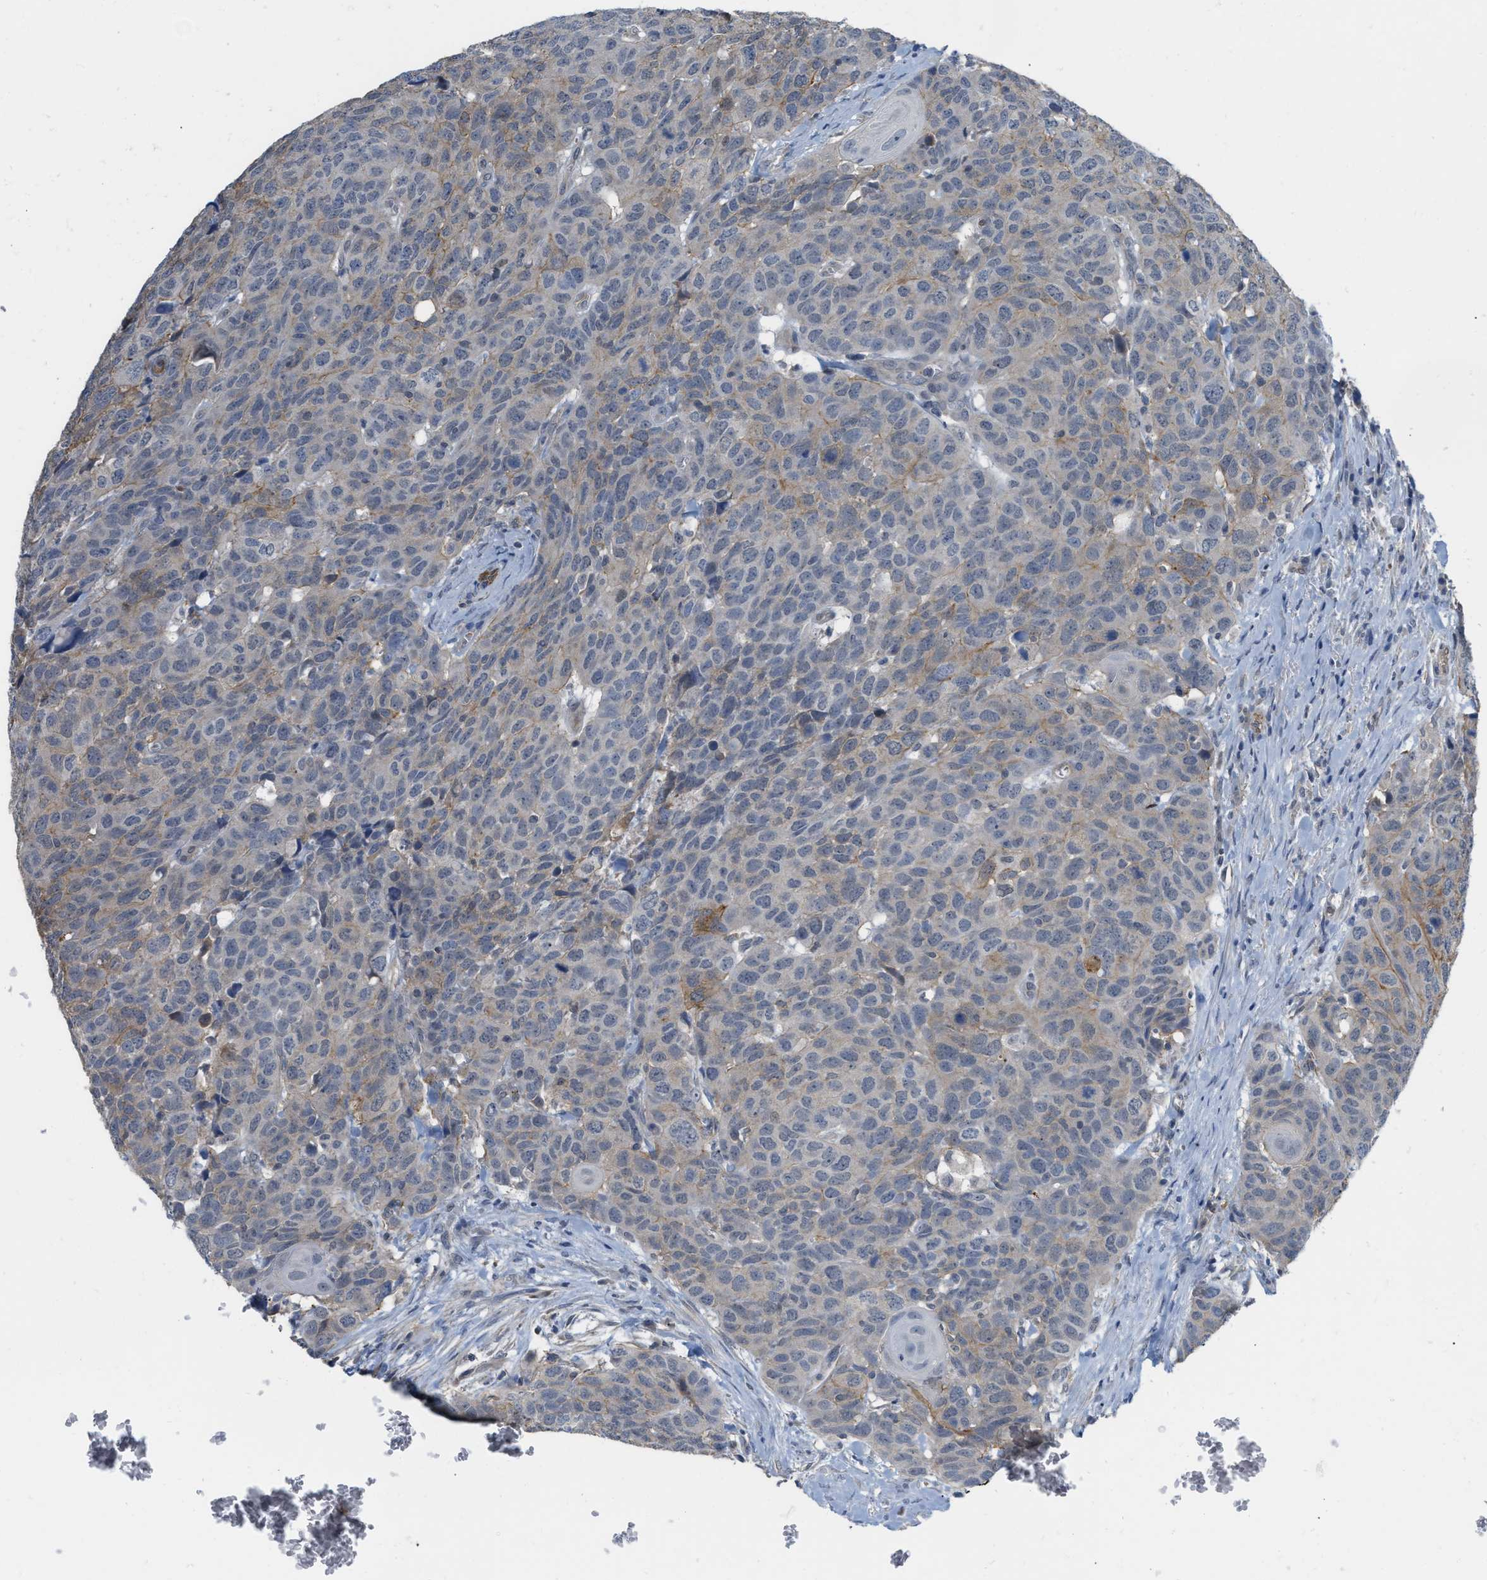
{"staining": {"intensity": "moderate", "quantity": "<25%", "location": "cytoplasmic/membranous"}, "tissue": "head and neck cancer", "cell_type": "Tumor cells", "image_type": "cancer", "snomed": [{"axis": "morphology", "description": "Squamous cell carcinoma, NOS"}, {"axis": "topography", "description": "Head-Neck"}], "caption": "IHC micrograph of human squamous cell carcinoma (head and neck) stained for a protein (brown), which displays low levels of moderate cytoplasmic/membranous staining in approximately <25% of tumor cells.", "gene": "NAPEPLD", "patient": {"sex": "male", "age": 66}}